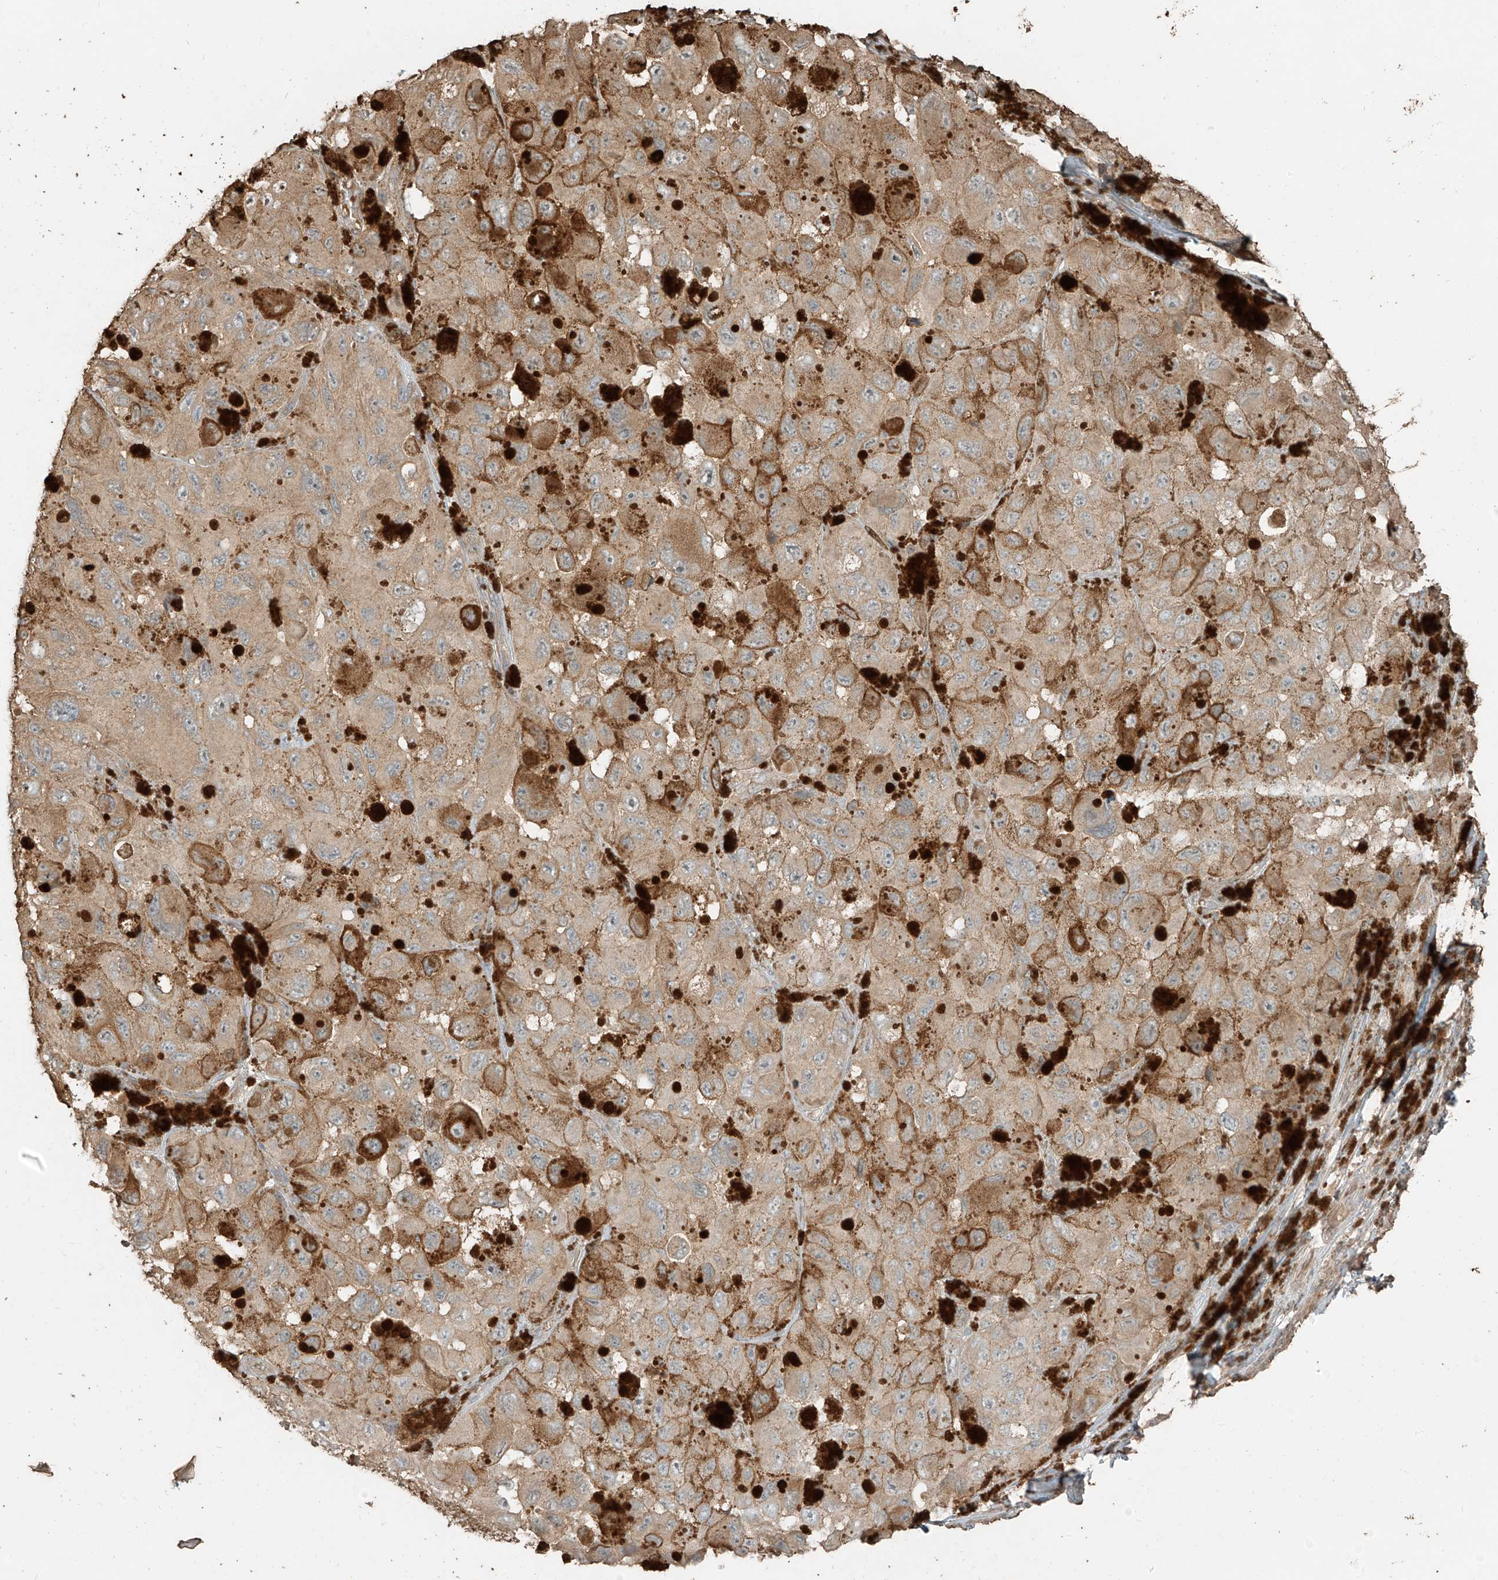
{"staining": {"intensity": "moderate", "quantity": ">75%", "location": "cytoplasmic/membranous"}, "tissue": "melanoma", "cell_type": "Tumor cells", "image_type": "cancer", "snomed": [{"axis": "morphology", "description": "Malignant melanoma, NOS"}, {"axis": "topography", "description": "Skin"}], "caption": "Moderate cytoplasmic/membranous protein expression is identified in about >75% of tumor cells in malignant melanoma. (DAB (3,3'-diaminobenzidine) = brown stain, brightfield microscopy at high magnification).", "gene": "RFTN2", "patient": {"sex": "female", "age": 73}}